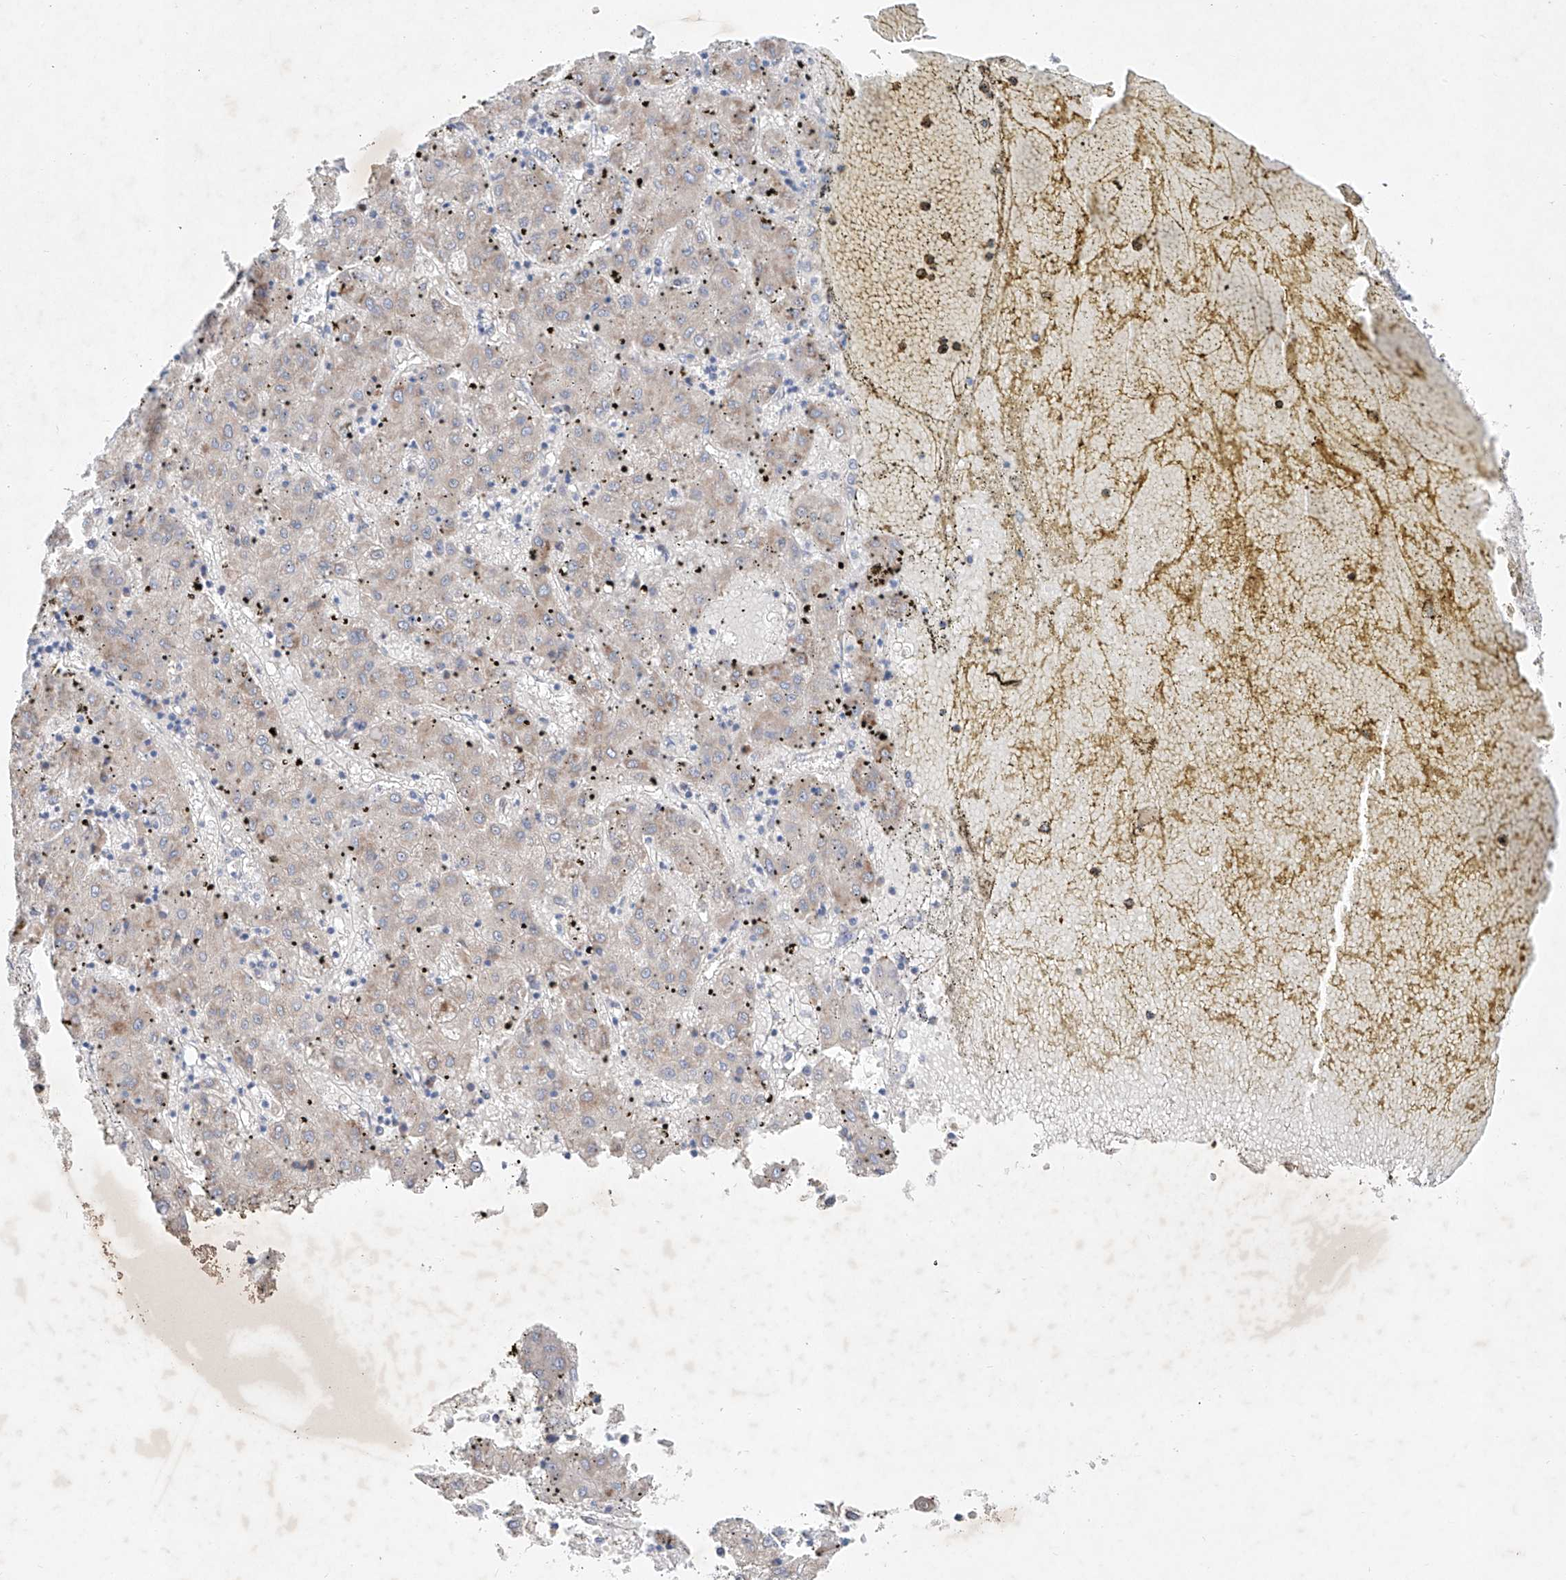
{"staining": {"intensity": "weak", "quantity": "<25%", "location": "cytoplasmic/membranous"}, "tissue": "liver cancer", "cell_type": "Tumor cells", "image_type": "cancer", "snomed": [{"axis": "morphology", "description": "Carcinoma, Hepatocellular, NOS"}, {"axis": "topography", "description": "Liver"}], "caption": "Tumor cells are negative for brown protein staining in liver cancer (hepatocellular carcinoma).", "gene": "FASTK", "patient": {"sex": "male", "age": 72}}